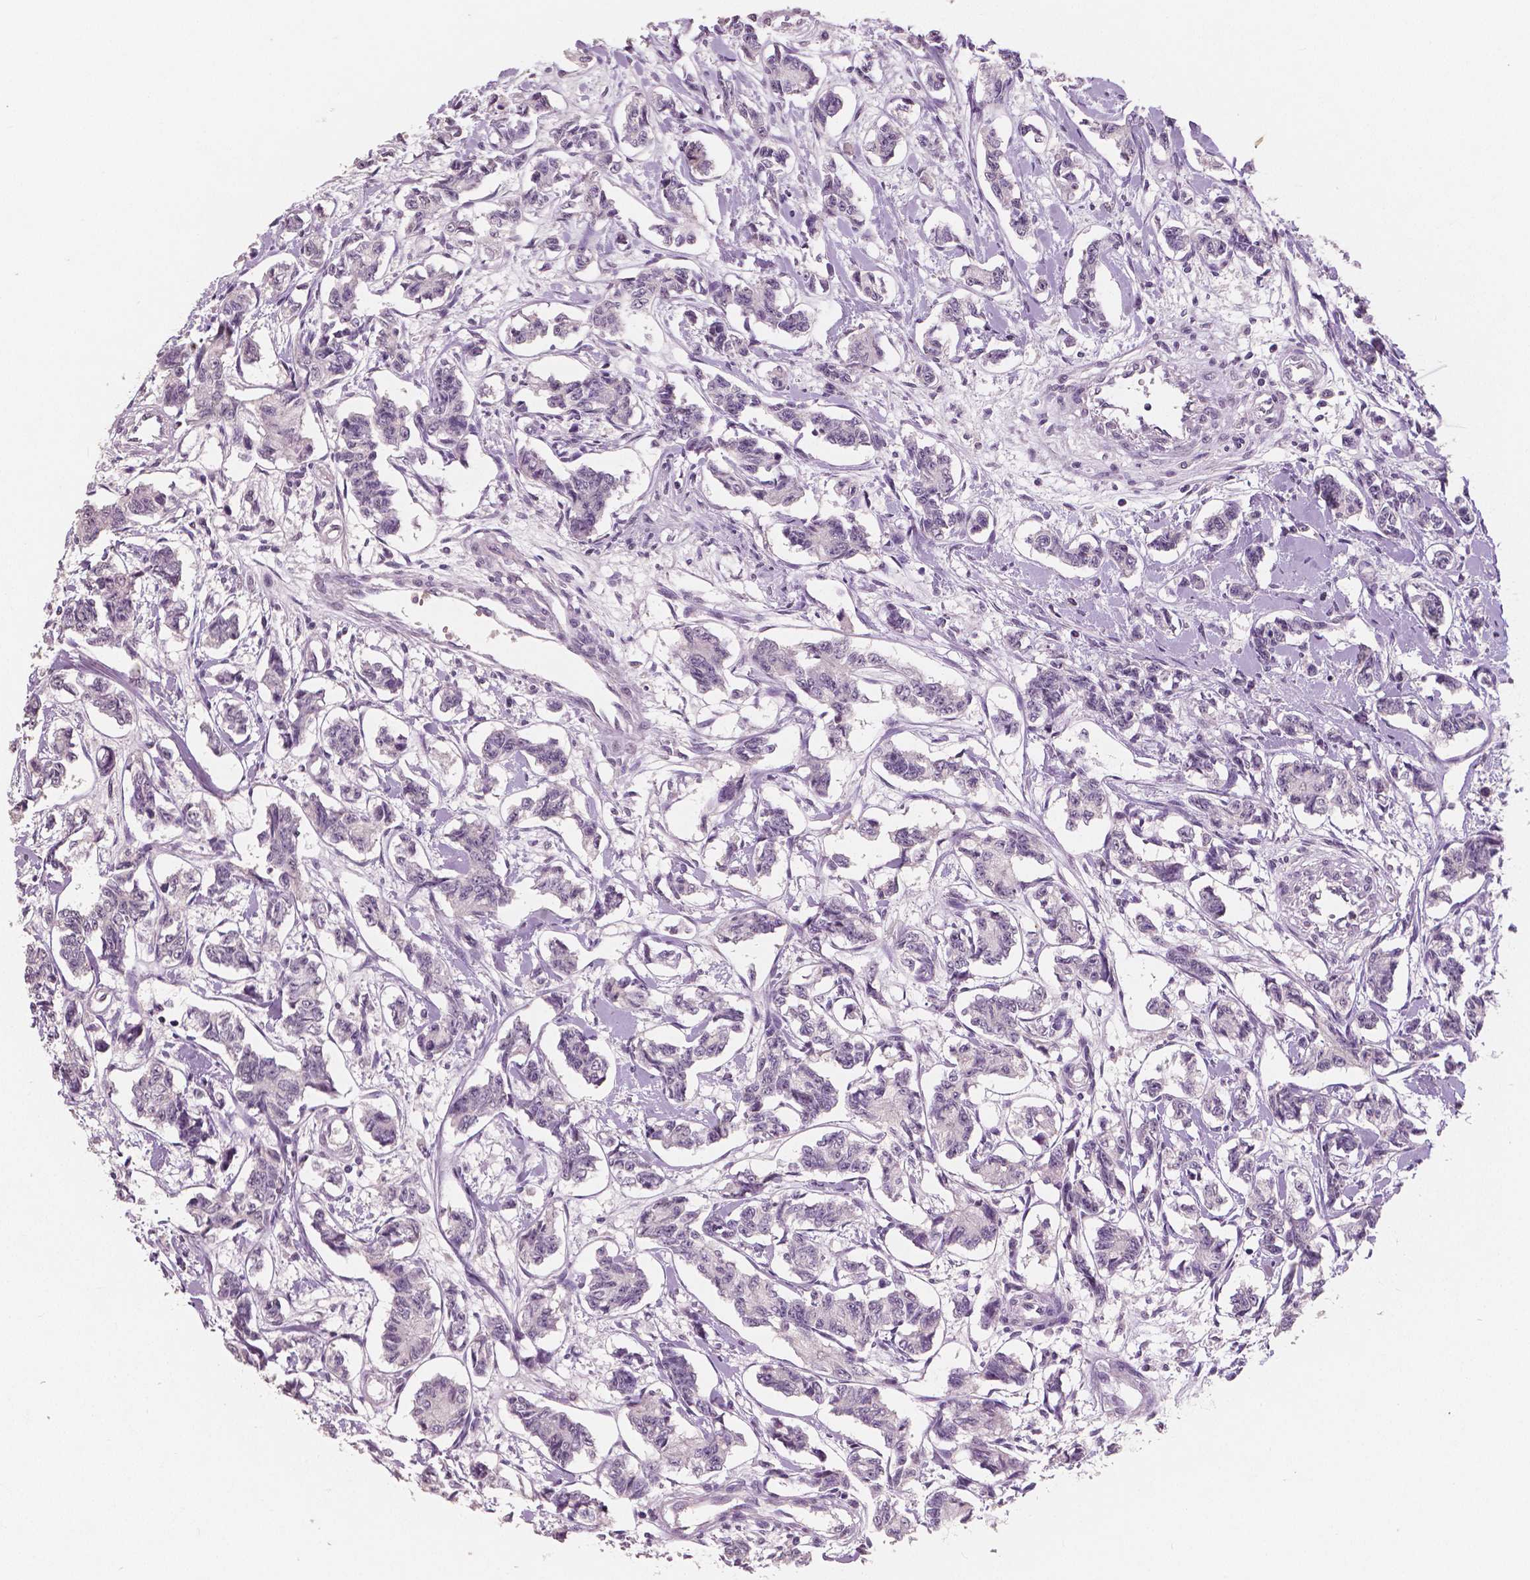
{"staining": {"intensity": "negative", "quantity": "none", "location": "none"}, "tissue": "carcinoid", "cell_type": "Tumor cells", "image_type": "cancer", "snomed": [{"axis": "morphology", "description": "Carcinoid, malignant, NOS"}, {"axis": "topography", "description": "Kidney"}], "caption": "Carcinoid was stained to show a protein in brown. There is no significant staining in tumor cells. Nuclei are stained in blue.", "gene": "RNASE7", "patient": {"sex": "female", "age": 41}}